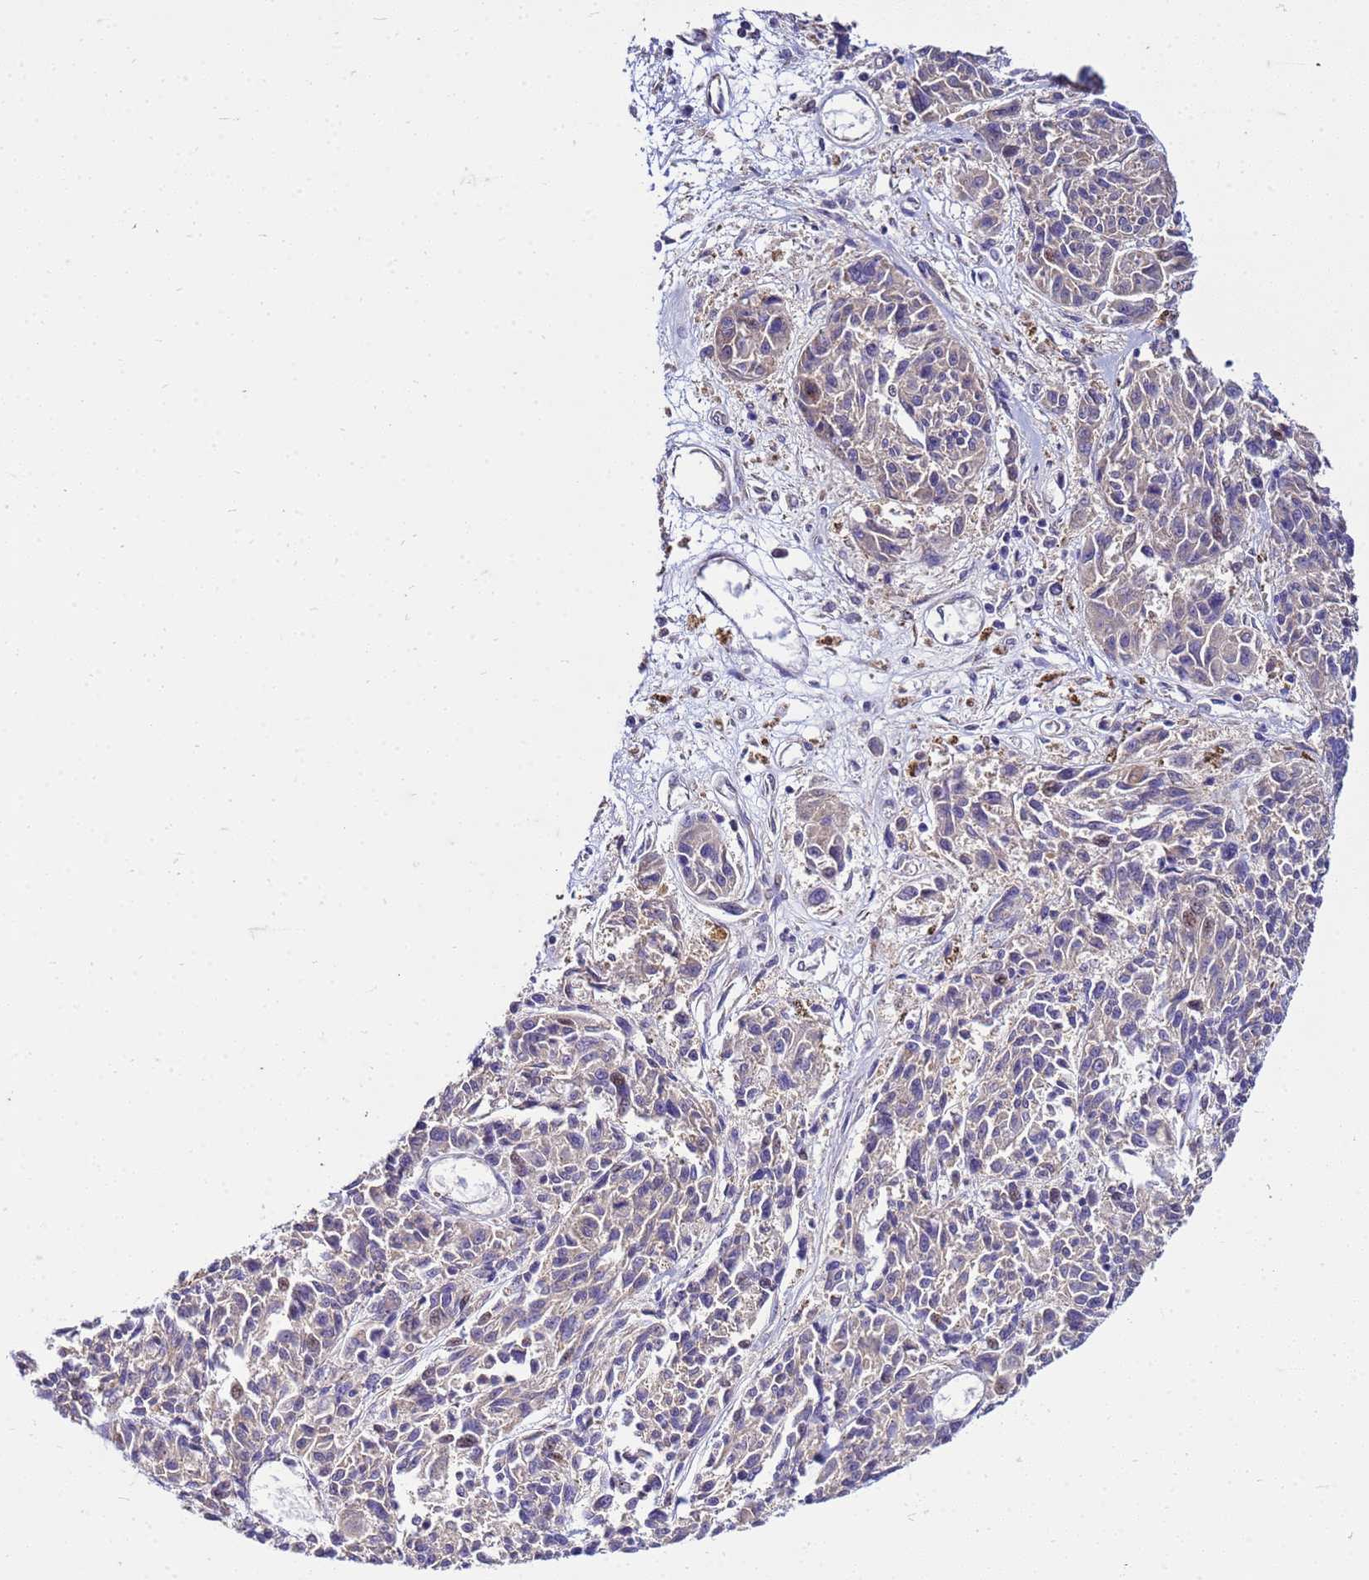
{"staining": {"intensity": "negative", "quantity": "none", "location": "none"}, "tissue": "melanoma", "cell_type": "Tumor cells", "image_type": "cancer", "snomed": [{"axis": "morphology", "description": "Malignant melanoma, NOS"}, {"axis": "topography", "description": "Skin"}], "caption": "Tumor cells show no significant staining in melanoma.", "gene": "PKD1", "patient": {"sex": "male", "age": 53}}